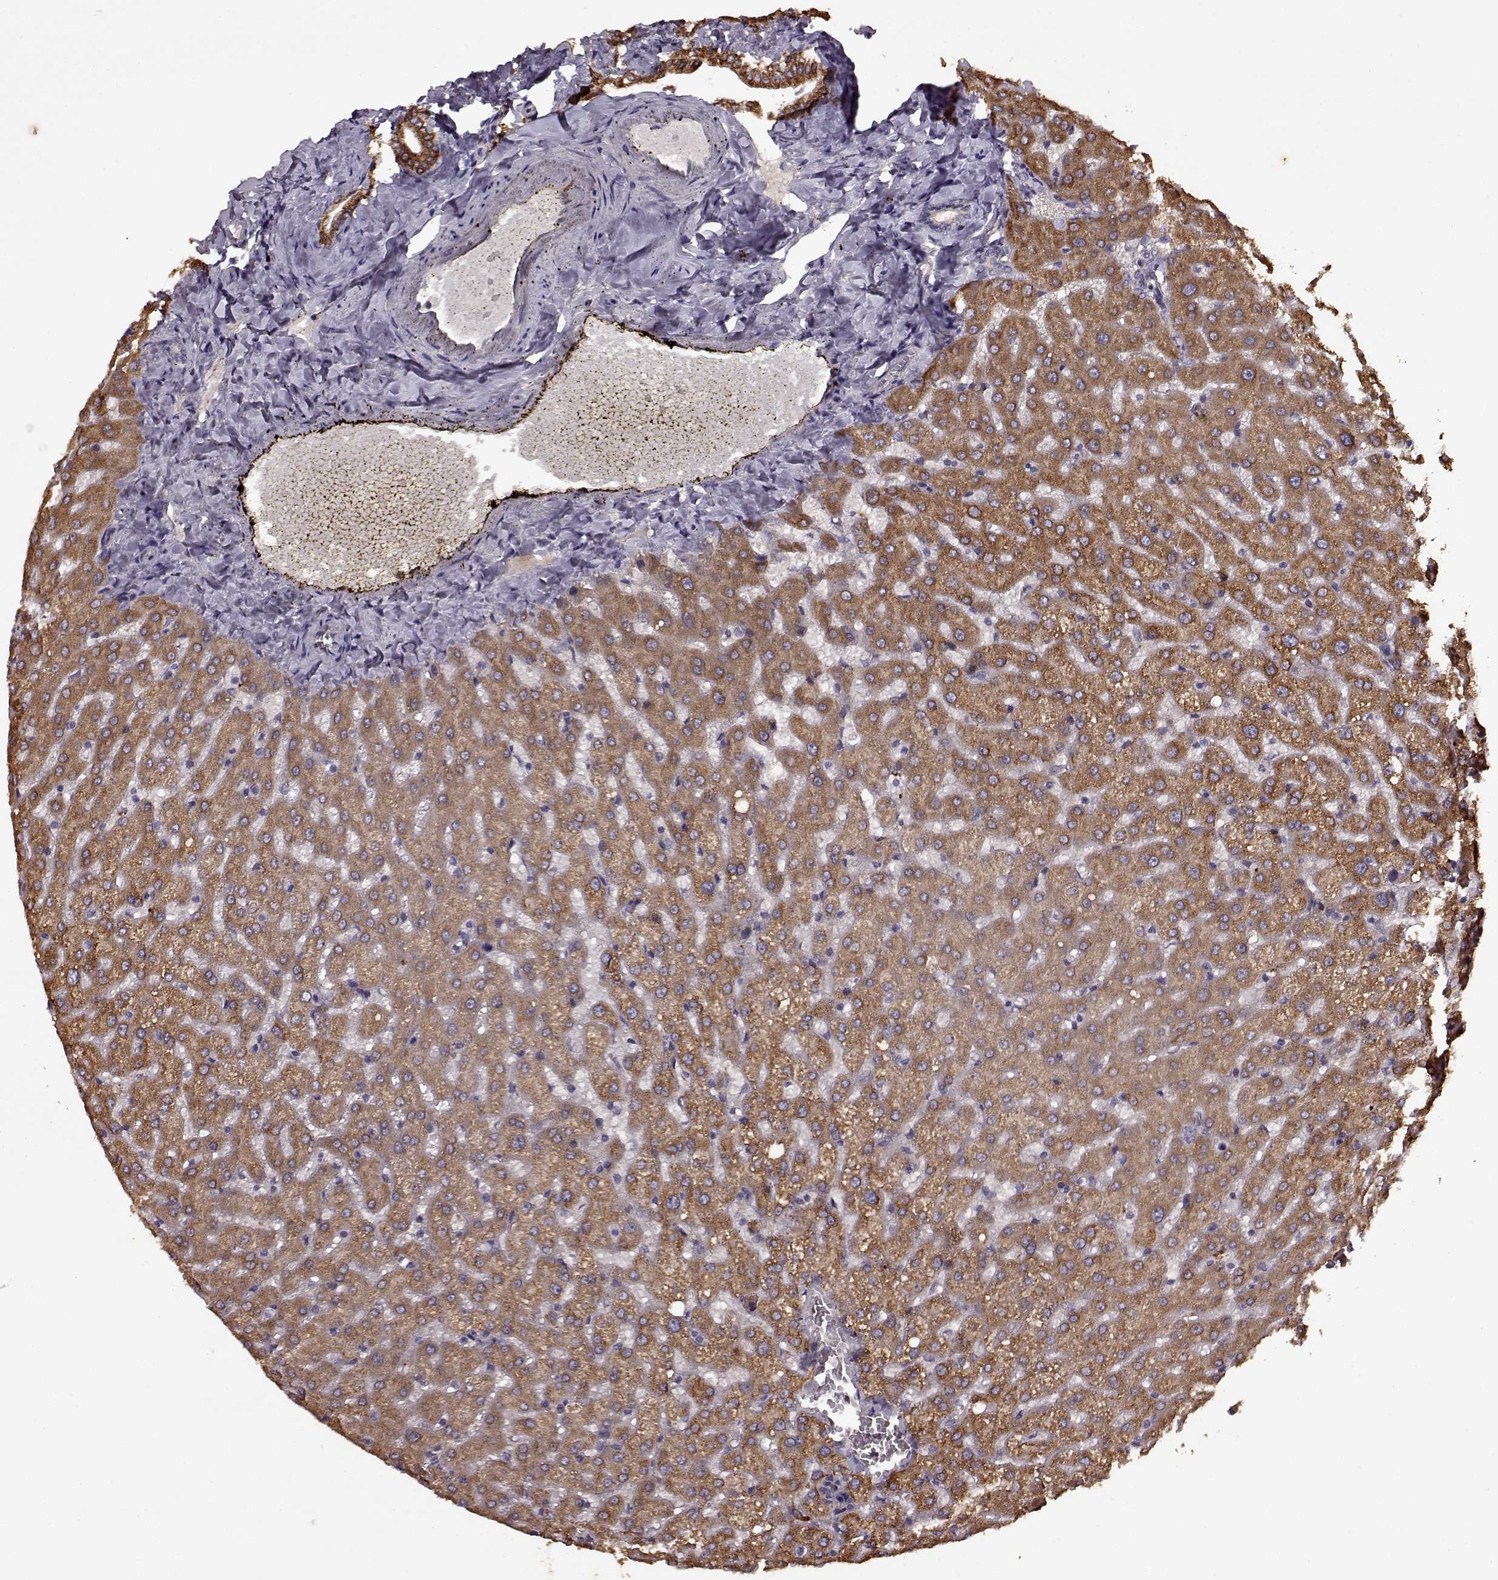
{"staining": {"intensity": "negative", "quantity": "none", "location": "none"}, "tissue": "liver", "cell_type": "Cholangiocytes", "image_type": "normal", "snomed": [{"axis": "morphology", "description": "Normal tissue, NOS"}, {"axis": "topography", "description": "Liver"}], "caption": "There is no significant expression in cholangiocytes of liver. Nuclei are stained in blue.", "gene": "MAIP1", "patient": {"sex": "female", "age": 50}}